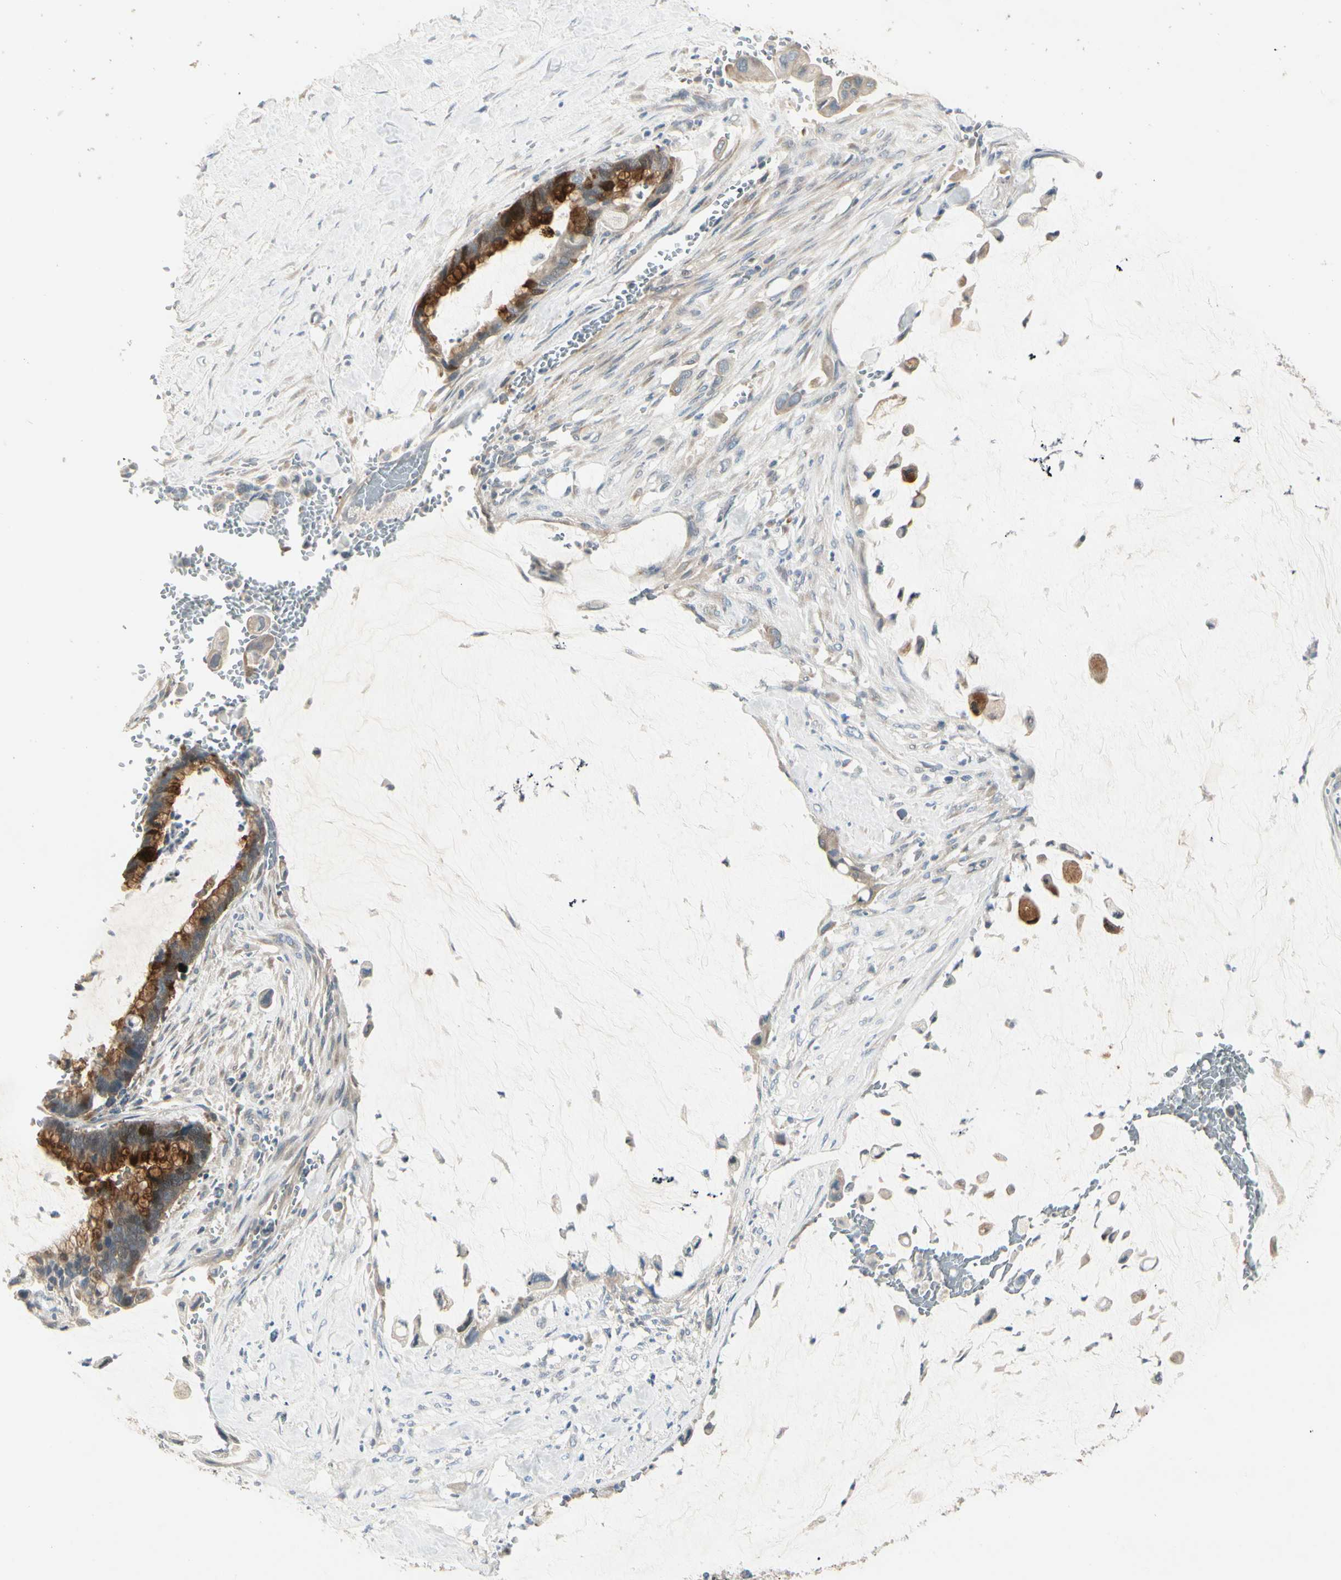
{"staining": {"intensity": "strong", "quantity": ">75%", "location": "cytoplasmic/membranous"}, "tissue": "pancreatic cancer", "cell_type": "Tumor cells", "image_type": "cancer", "snomed": [{"axis": "morphology", "description": "Adenocarcinoma, NOS"}, {"axis": "topography", "description": "Pancreas"}], "caption": "Pancreatic cancer (adenocarcinoma) stained for a protein (brown) shows strong cytoplasmic/membranous positive positivity in approximately >75% of tumor cells.", "gene": "SPINK4", "patient": {"sex": "male", "age": 41}}